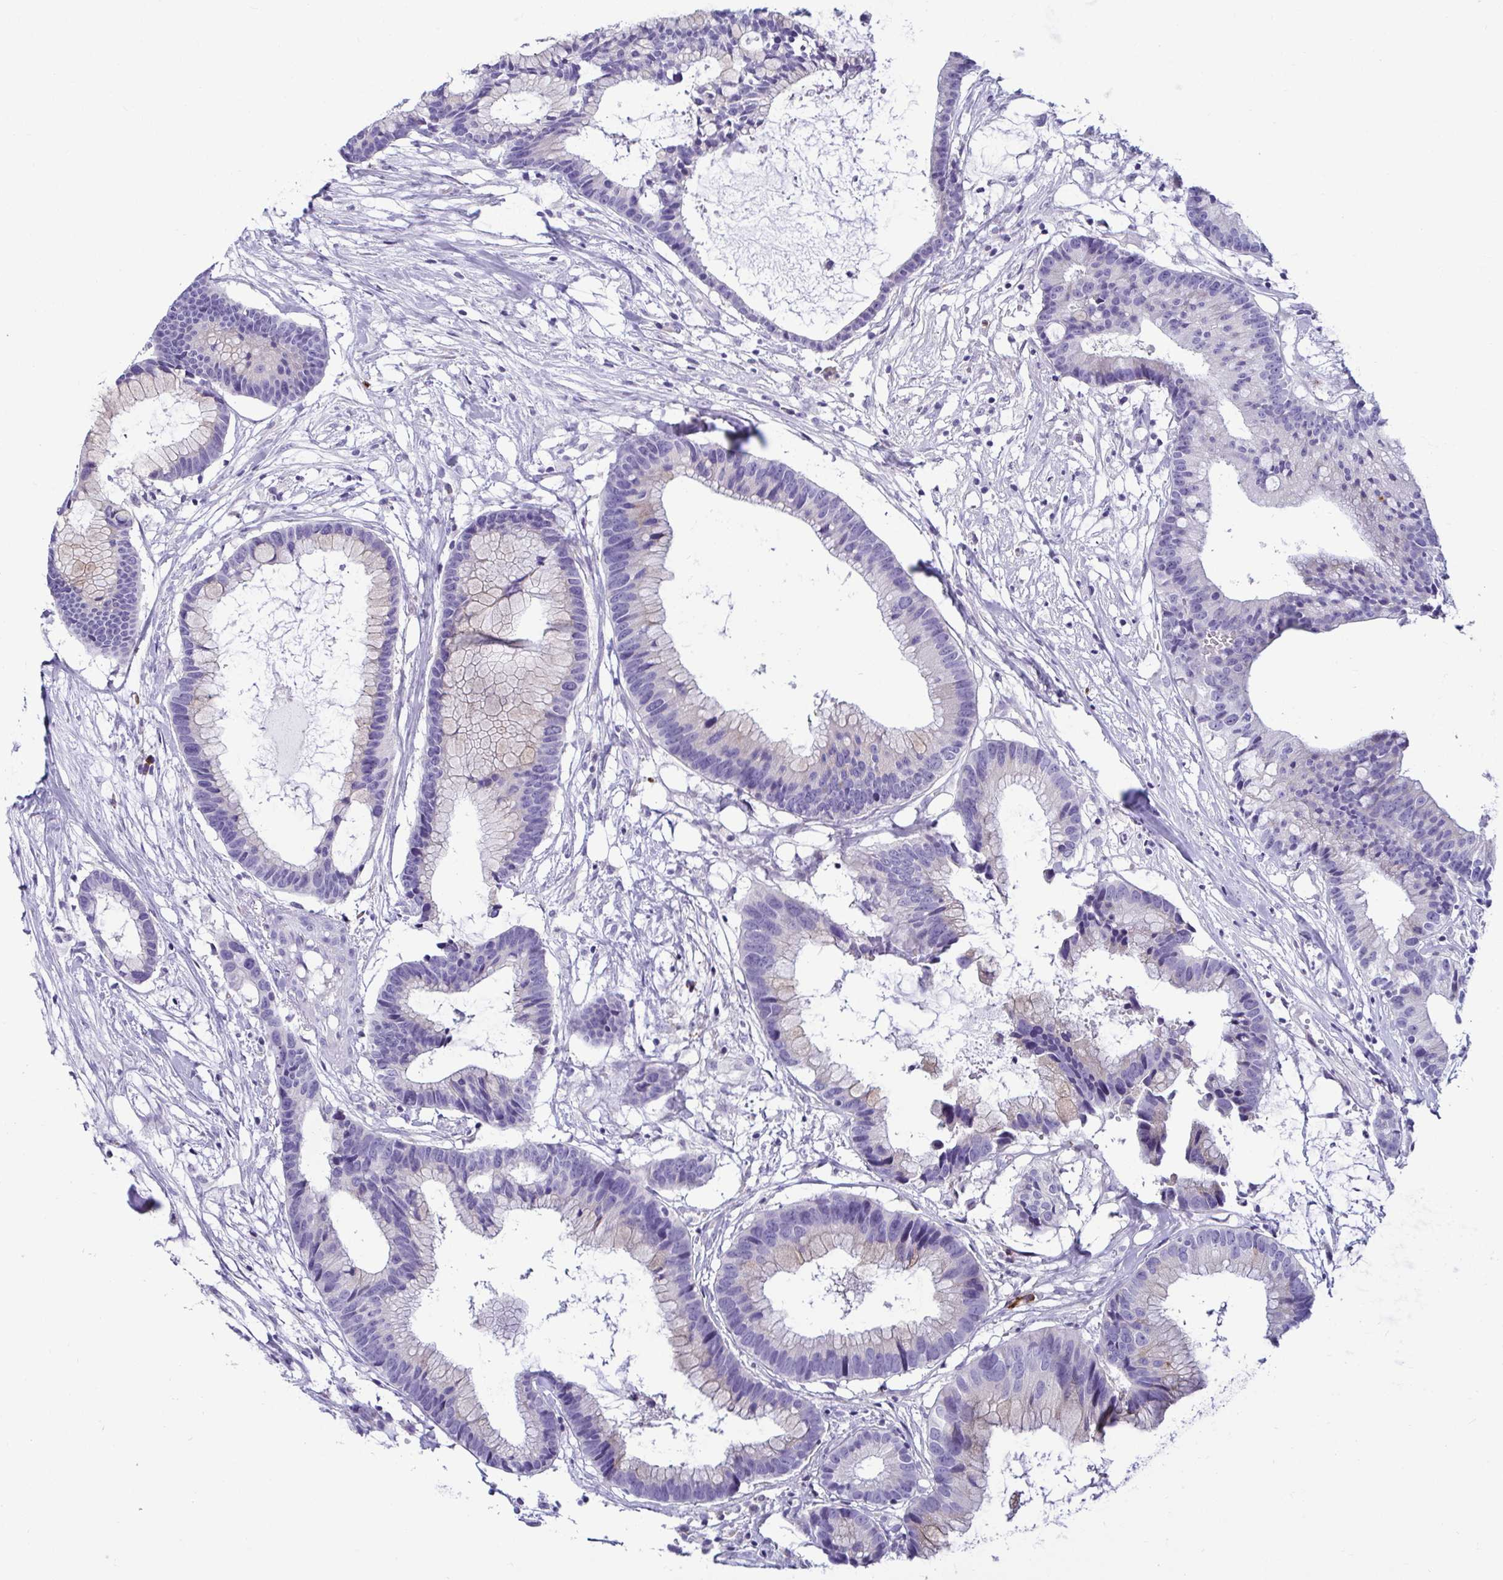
{"staining": {"intensity": "negative", "quantity": "none", "location": "none"}, "tissue": "colorectal cancer", "cell_type": "Tumor cells", "image_type": "cancer", "snomed": [{"axis": "morphology", "description": "Adenocarcinoma, NOS"}, {"axis": "topography", "description": "Colon"}], "caption": "This photomicrograph is of colorectal adenocarcinoma stained with IHC to label a protein in brown with the nuclei are counter-stained blue. There is no staining in tumor cells. (Brightfield microscopy of DAB immunohistochemistry at high magnification).", "gene": "TFPI2", "patient": {"sex": "female", "age": 78}}